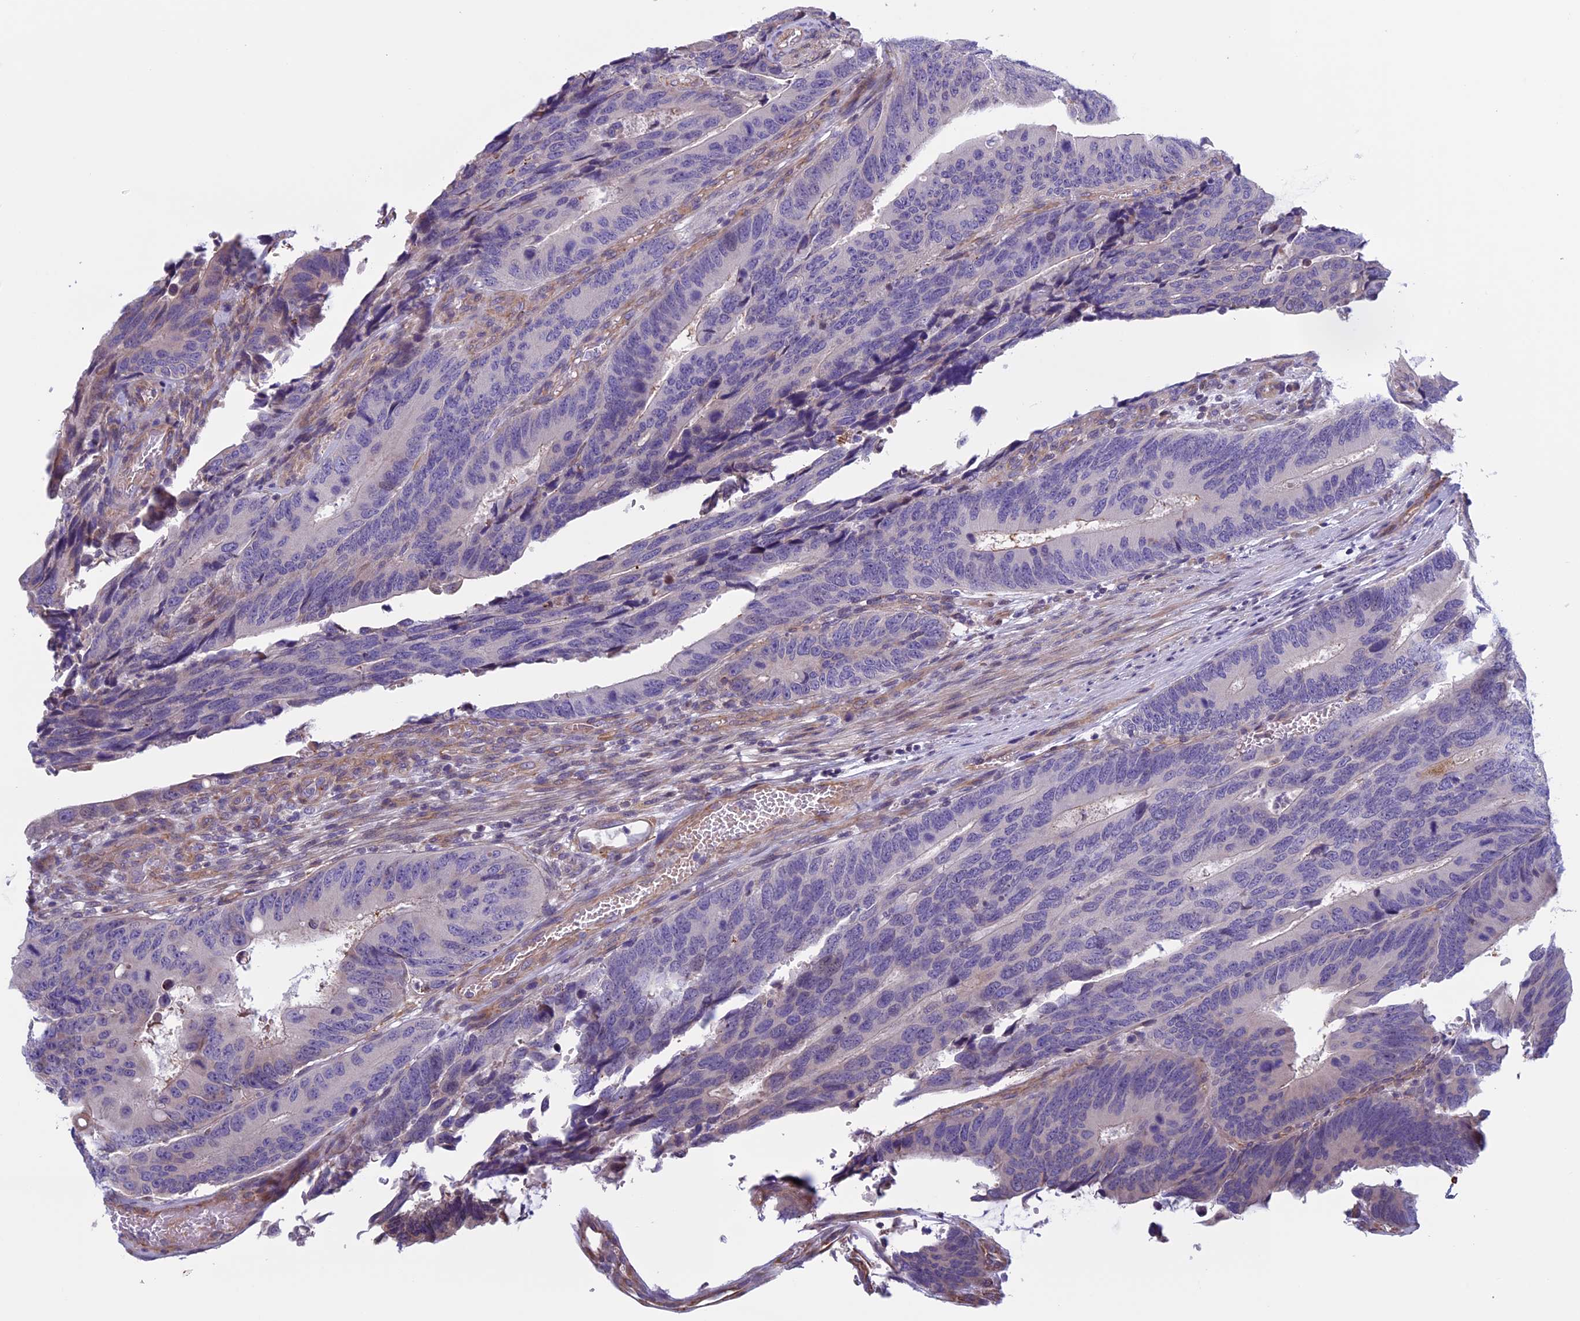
{"staining": {"intensity": "negative", "quantity": "none", "location": "none"}, "tissue": "colorectal cancer", "cell_type": "Tumor cells", "image_type": "cancer", "snomed": [{"axis": "morphology", "description": "Adenocarcinoma, NOS"}, {"axis": "topography", "description": "Colon"}], "caption": "An immunohistochemistry (IHC) micrograph of colorectal adenocarcinoma is shown. There is no staining in tumor cells of colorectal adenocarcinoma. The staining is performed using DAB (3,3'-diaminobenzidine) brown chromogen with nuclei counter-stained in using hematoxylin.", "gene": "BCL2L10", "patient": {"sex": "male", "age": 87}}